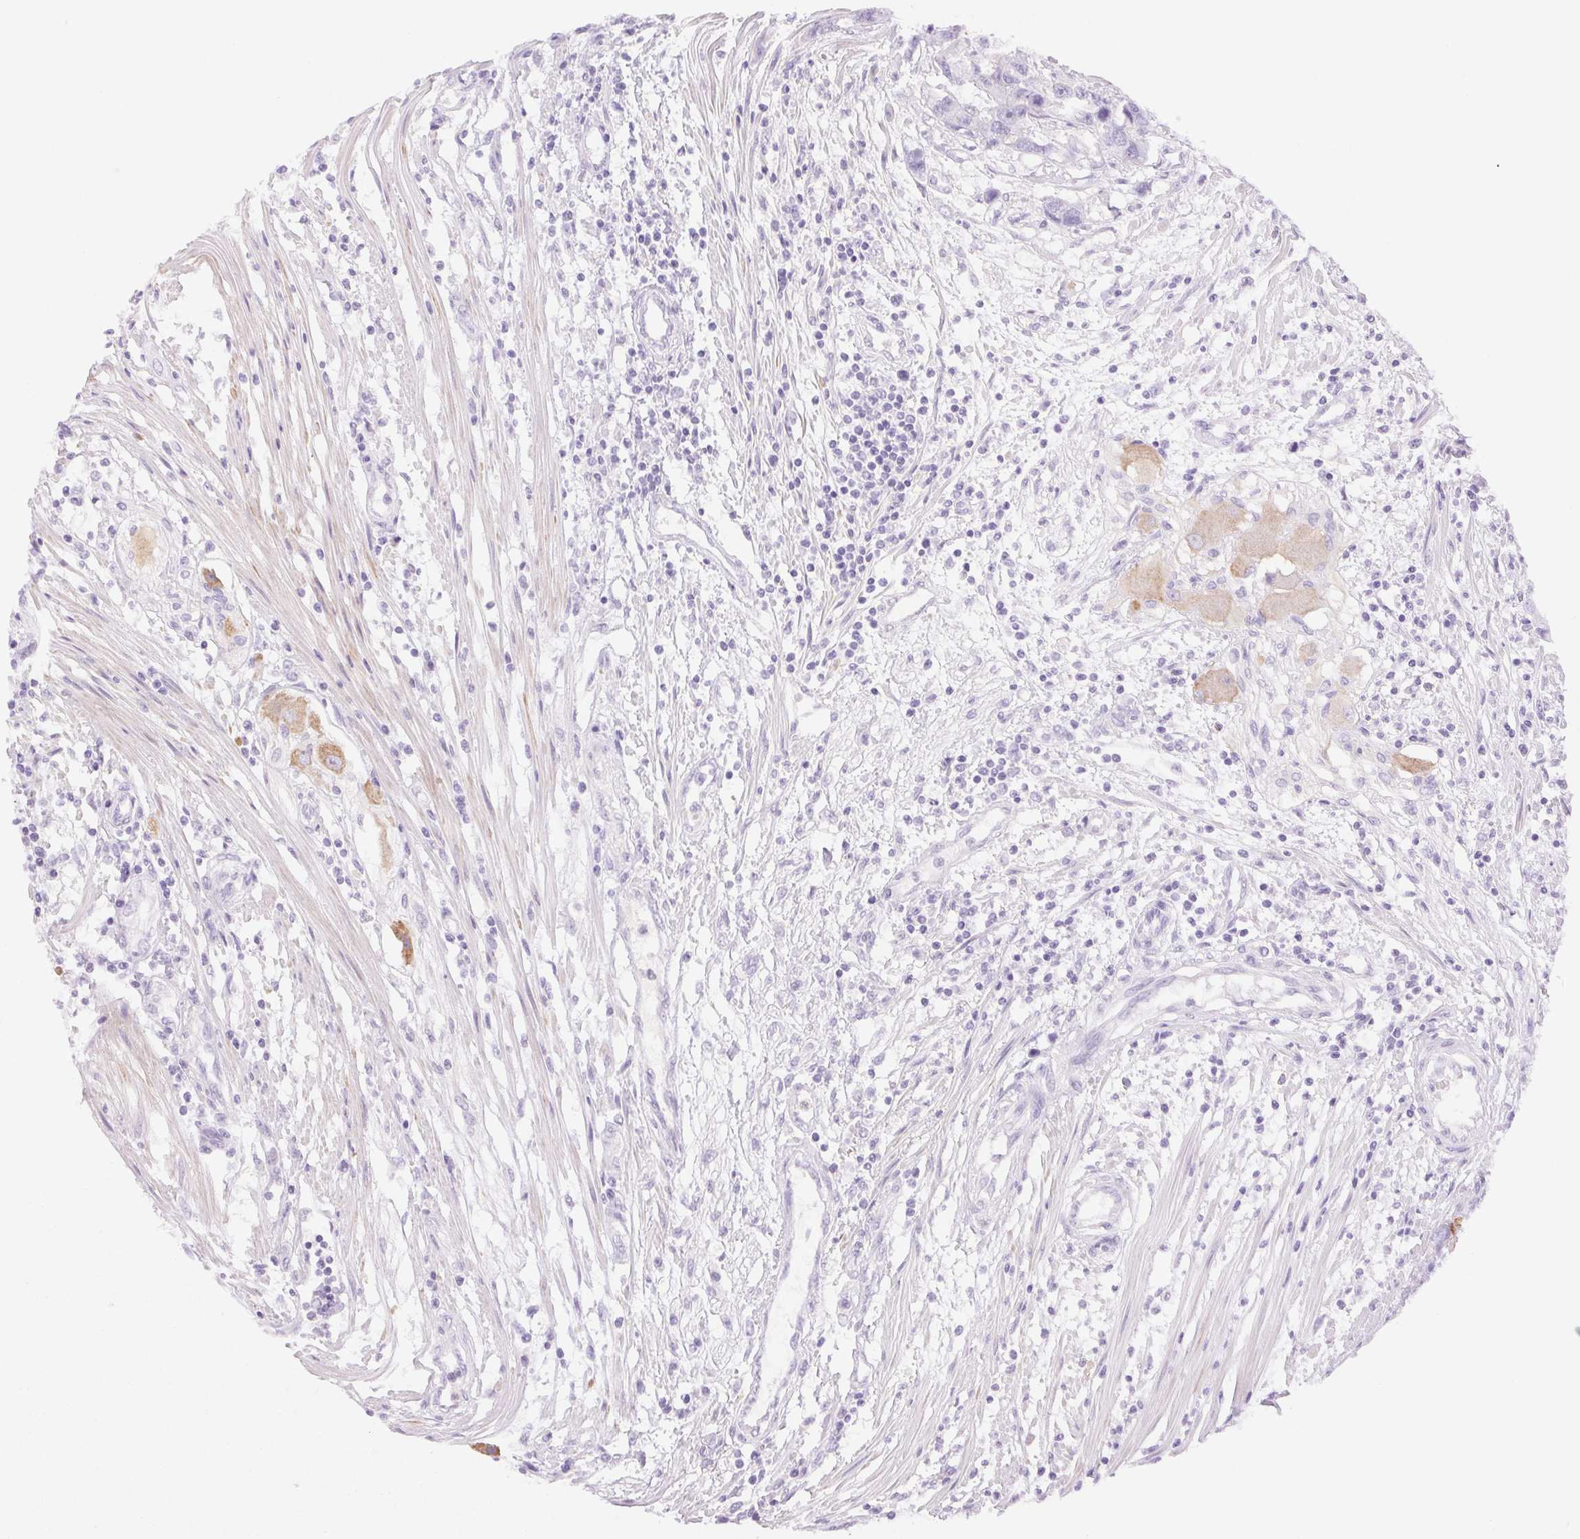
{"staining": {"intensity": "negative", "quantity": "none", "location": "none"}, "tissue": "colorectal cancer", "cell_type": "Tumor cells", "image_type": "cancer", "snomed": [{"axis": "morphology", "description": "Adenocarcinoma, NOS"}, {"axis": "topography", "description": "Colon"}], "caption": "Immunohistochemical staining of colorectal adenocarcinoma exhibits no significant expression in tumor cells.", "gene": "EMX2", "patient": {"sex": "male", "age": 77}}